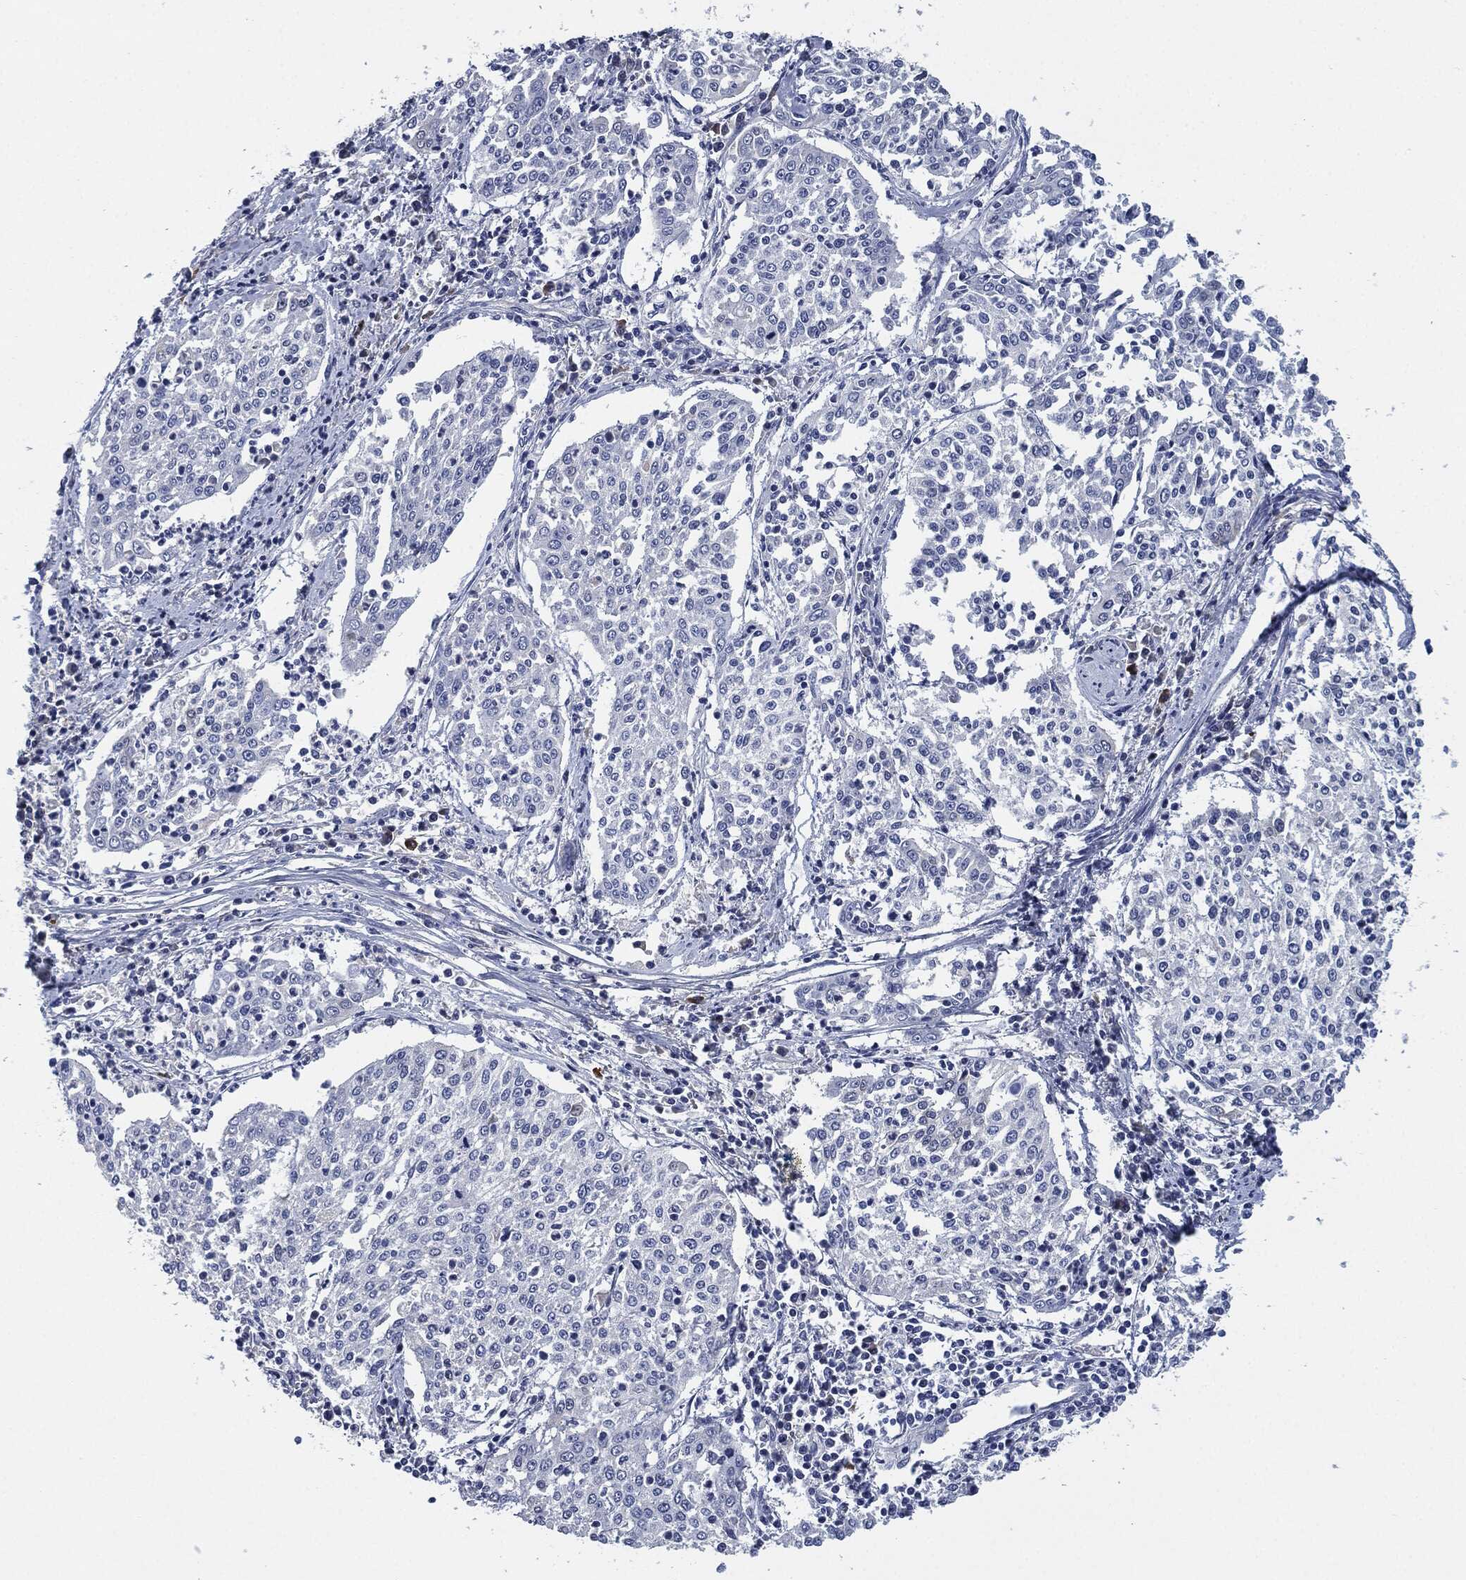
{"staining": {"intensity": "negative", "quantity": "none", "location": "none"}, "tissue": "cervical cancer", "cell_type": "Tumor cells", "image_type": "cancer", "snomed": [{"axis": "morphology", "description": "Squamous cell carcinoma, NOS"}, {"axis": "topography", "description": "Cervix"}], "caption": "The immunohistochemistry (IHC) photomicrograph has no significant staining in tumor cells of cervical cancer (squamous cell carcinoma) tissue. Nuclei are stained in blue.", "gene": "CD27", "patient": {"sex": "female", "age": 41}}